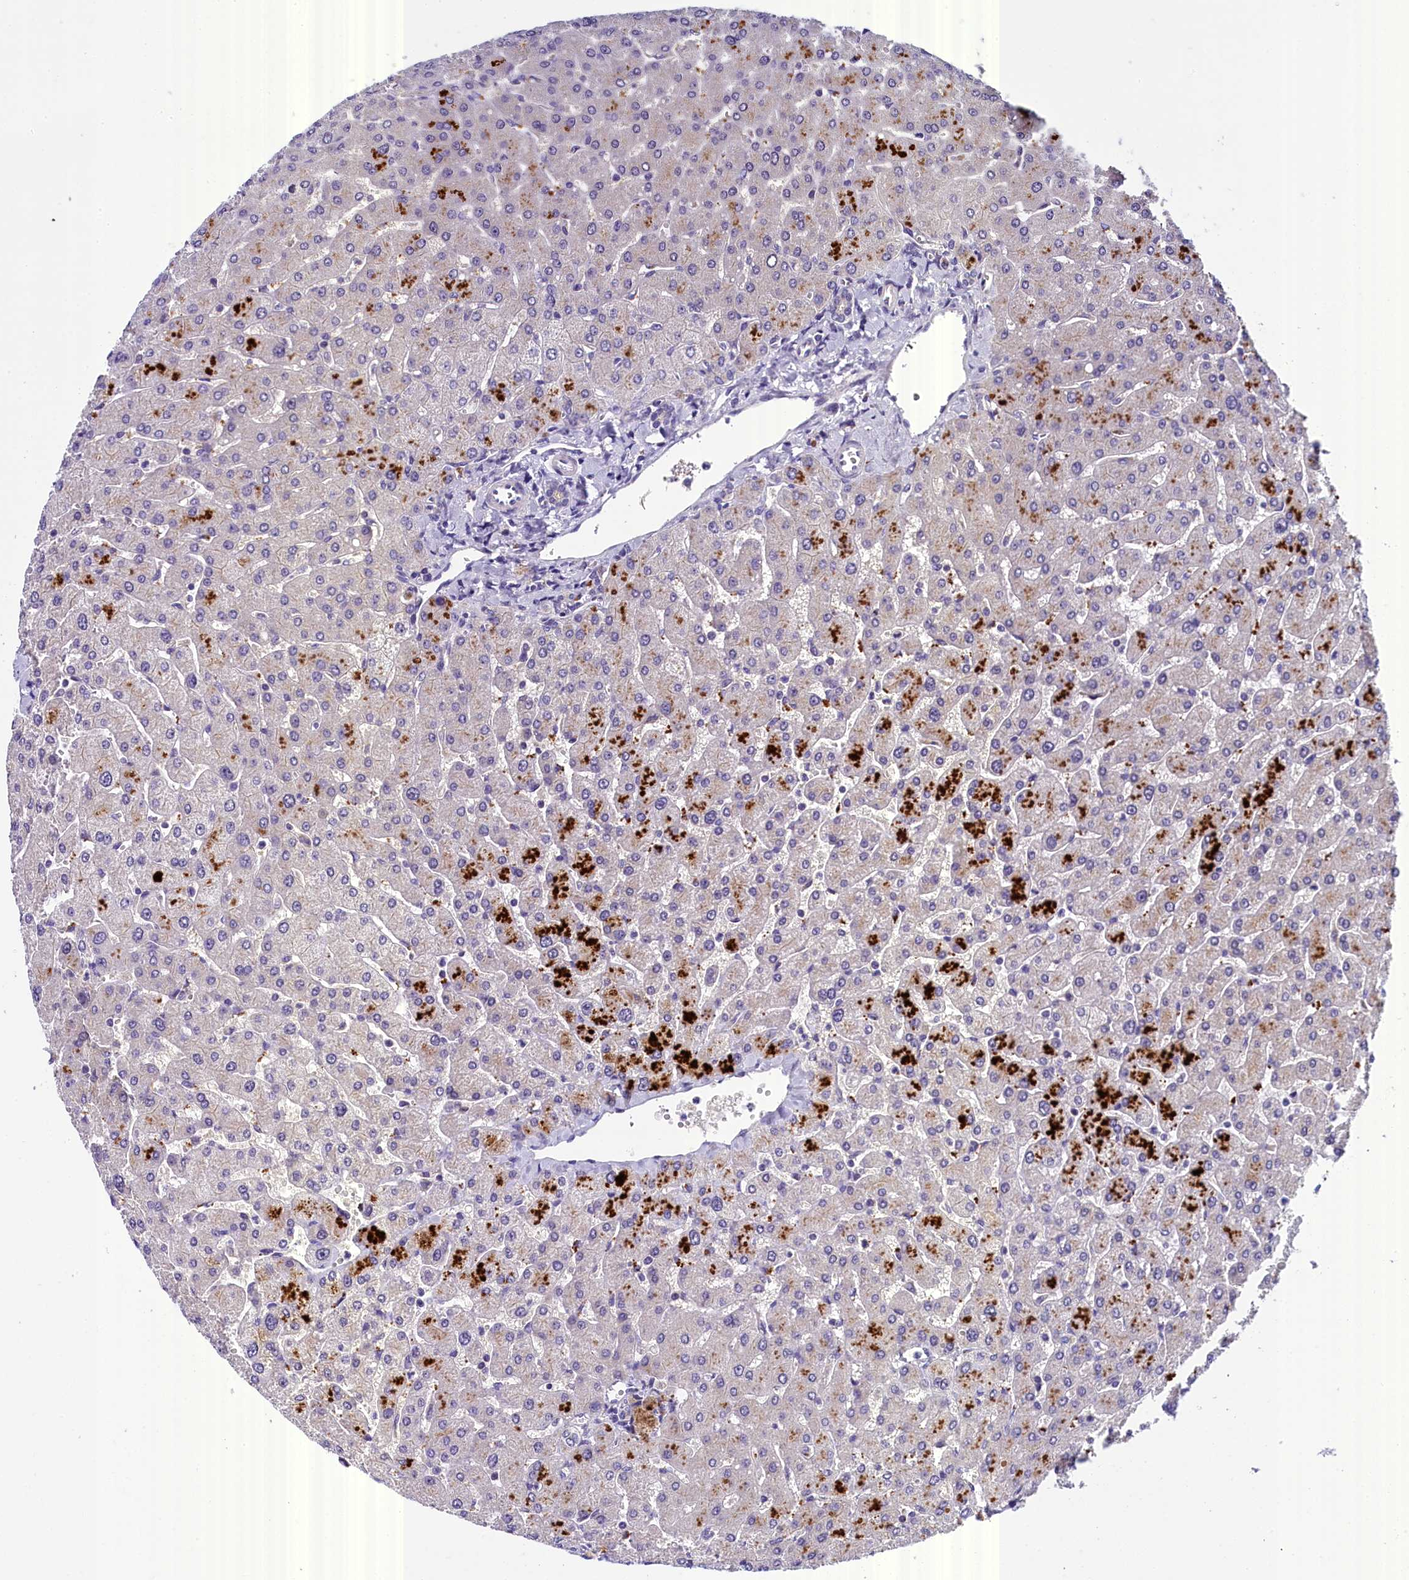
{"staining": {"intensity": "negative", "quantity": "none", "location": "none"}, "tissue": "liver", "cell_type": "Cholangiocytes", "image_type": "normal", "snomed": [{"axis": "morphology", "description": "Normal tissue, NOS"}, {"axis": "topography", "description": "Liver"}], "caption": "Immunohistochemistry (IHC) histopathology image of benign liver: human liver stained with DAB (3,3'-diaminobenzidine) reveals no significant protein positivity in cholangiocytes.", "gene": "ENKD1", "patient": {"sex": "male", "age": 55}}